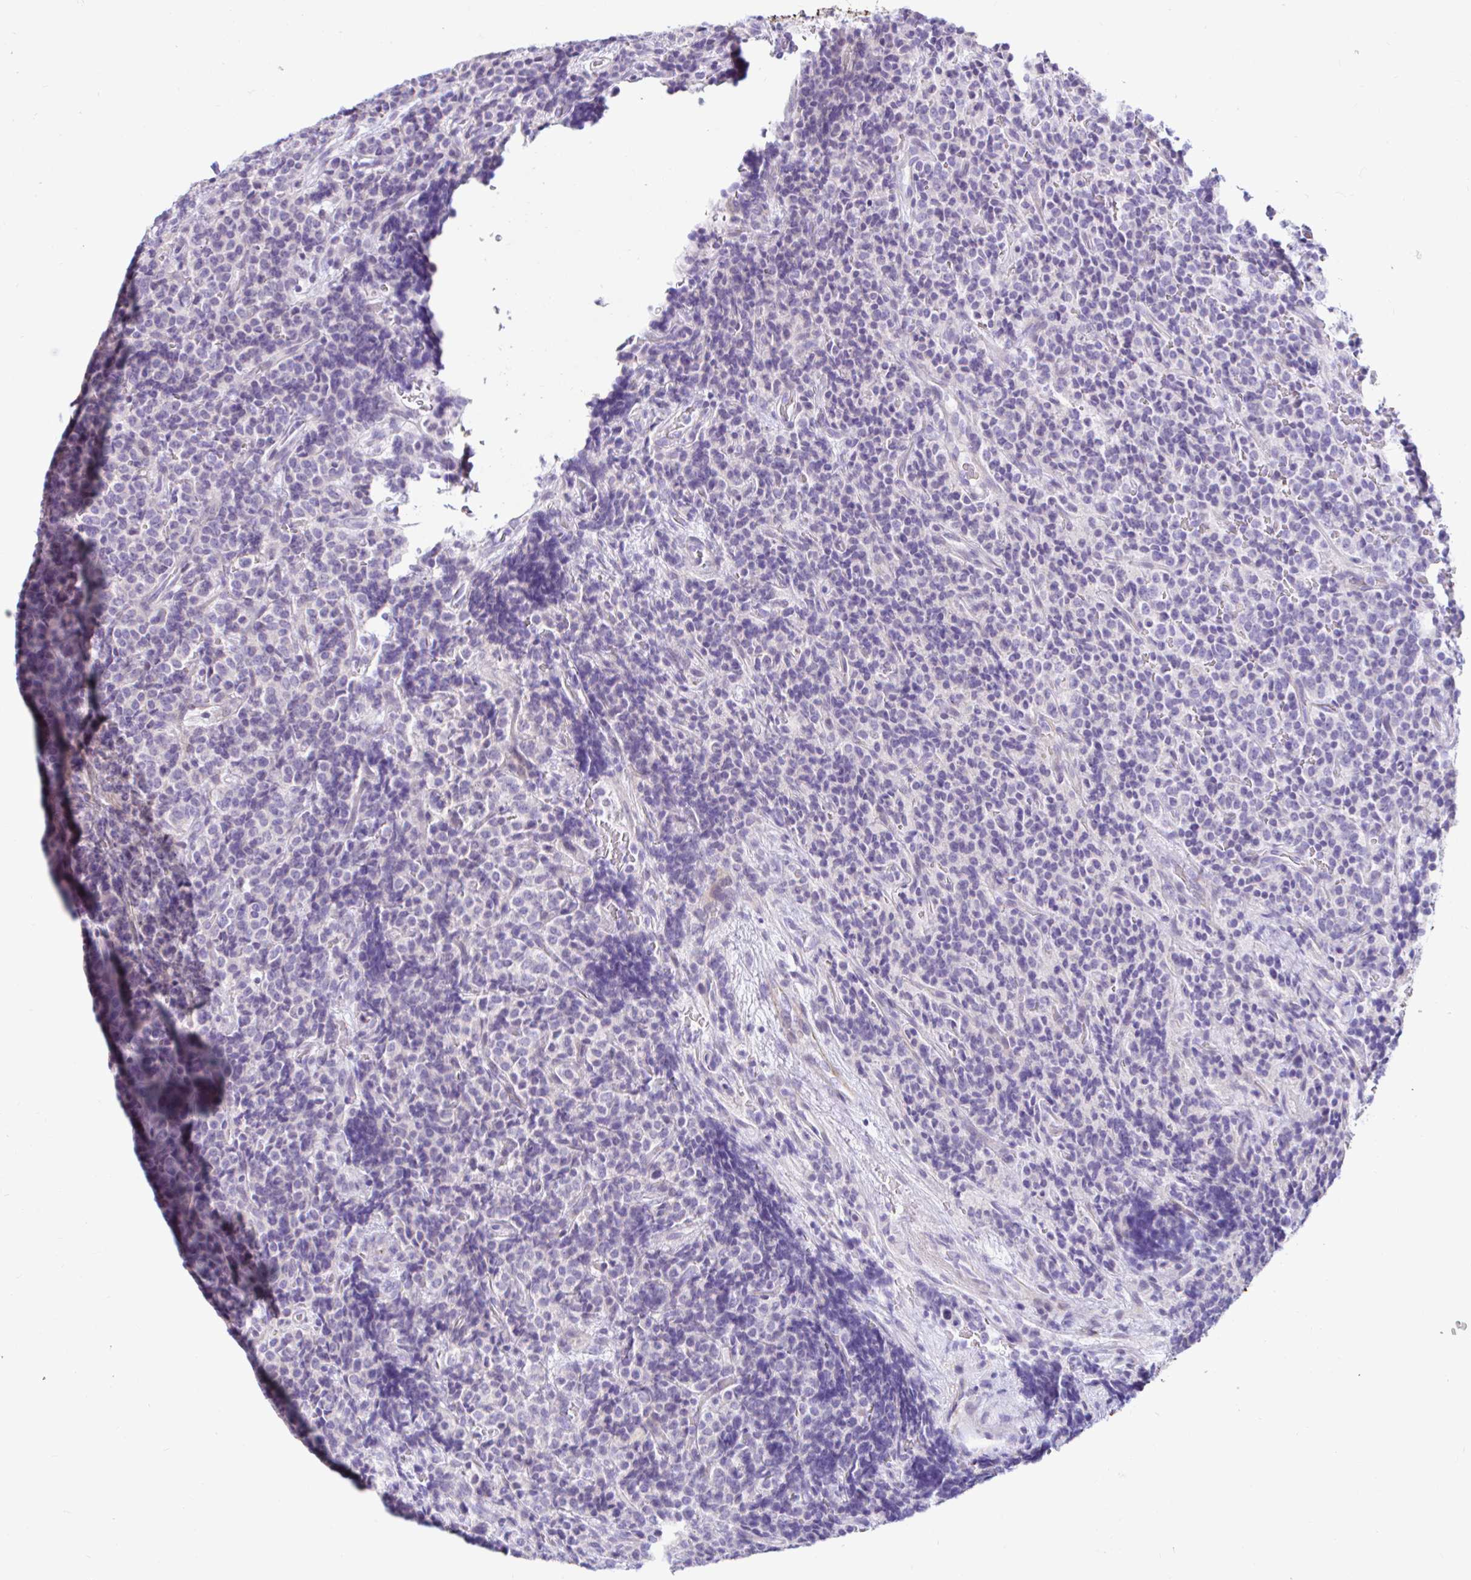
{"staining": {"intensity": "negative", "quantity": "none", "location": "none"}, "tissue": "carcinoid", "cell_type": "Tumor cells", "image_type": "cancer", "snomed": [{"axis": "morphology", "description": "Carcinoid, malignant, NOS"}, {"axis": "topography", "description": "Pancreas"}], "caption": "DAB immunohistochemical staining of human carcinoid reveals no significant expression in tumor cells.", "gene": "NBPF3", "patient": {"sex": "male", "age": 36}}